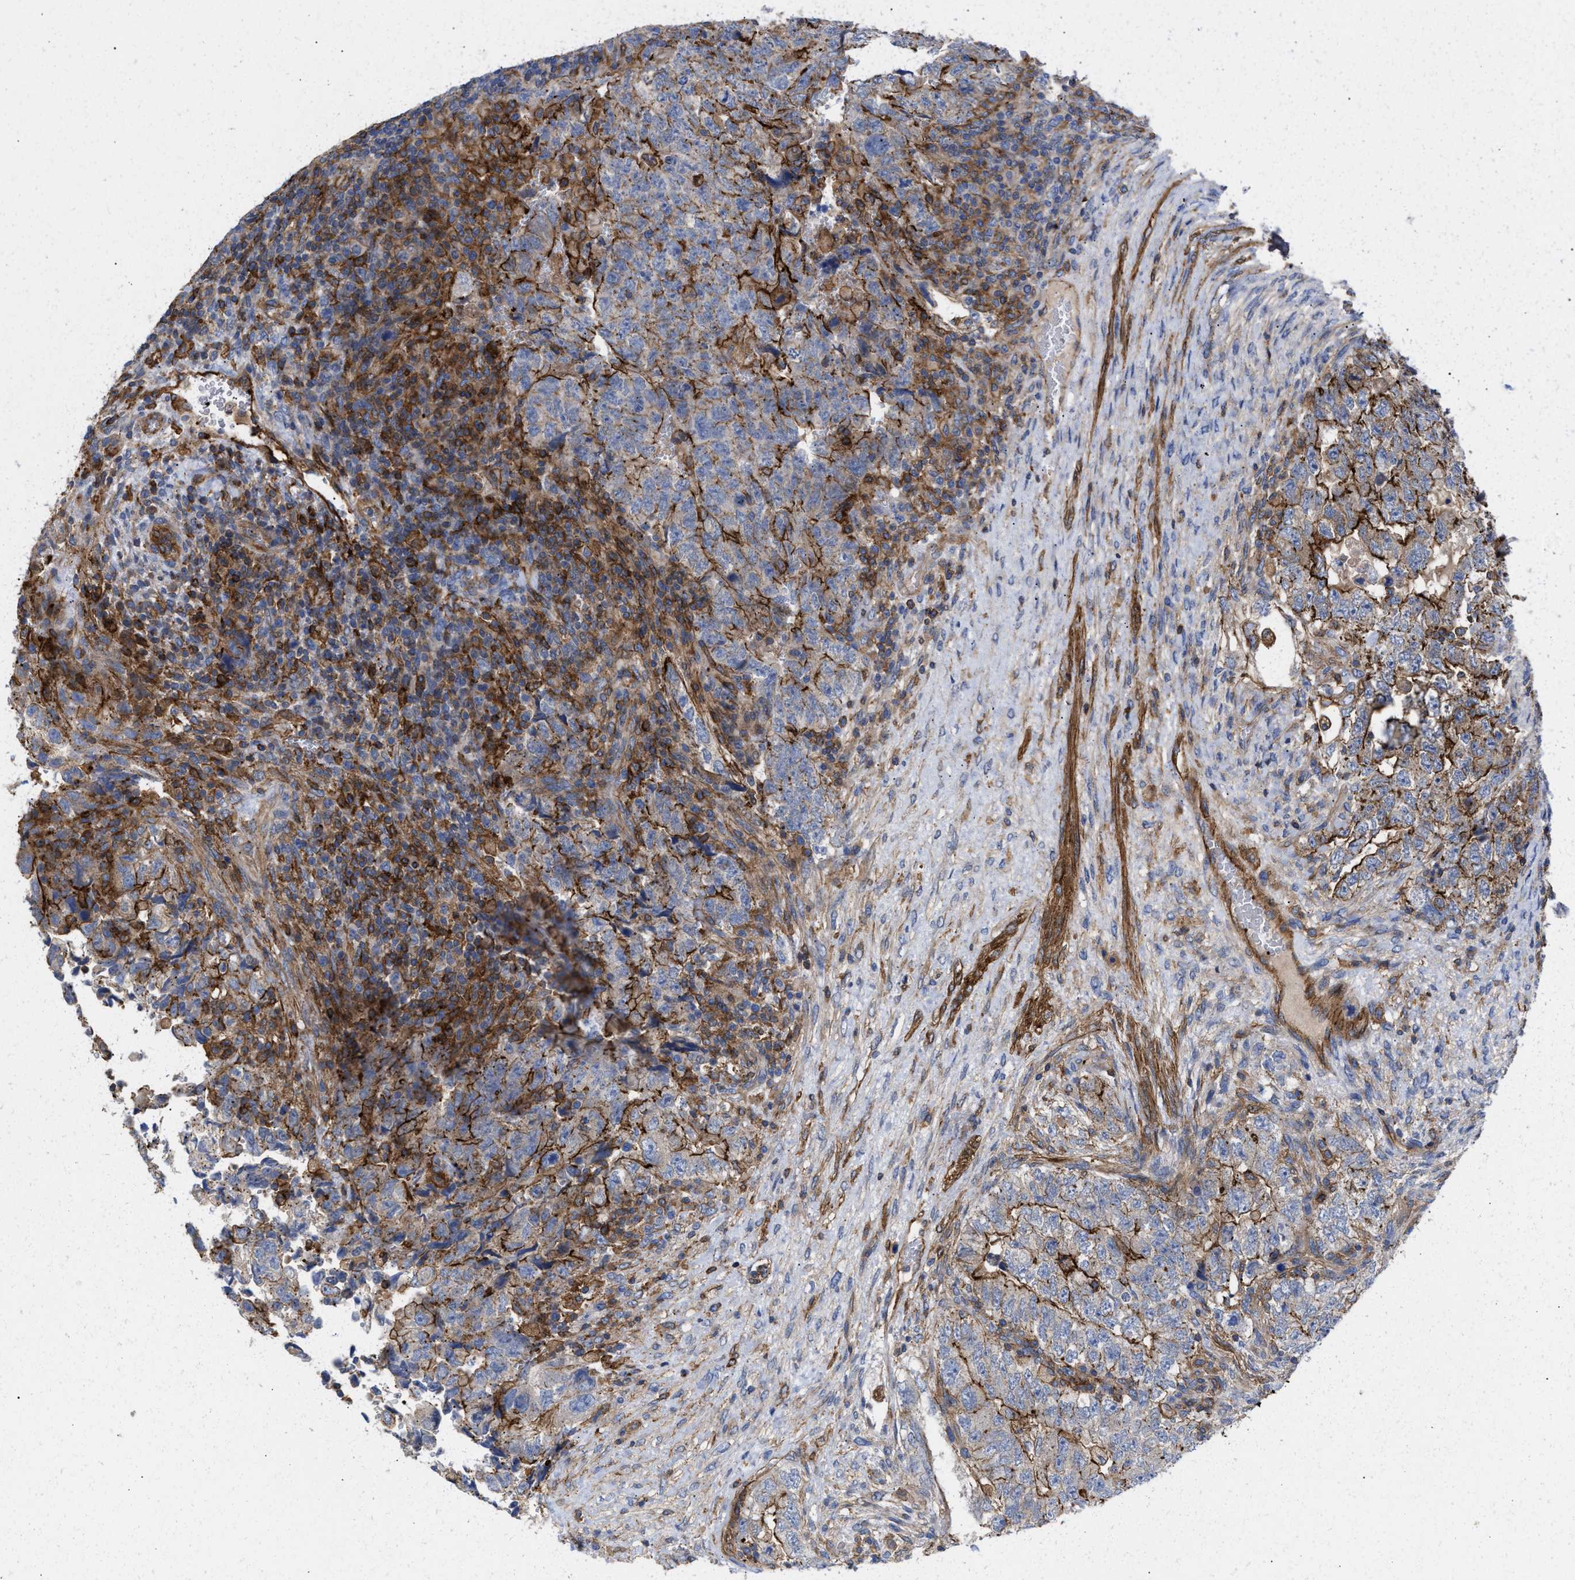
{"staining": {"intensity": "negative", "quantity": "none", "location": "none"}, "tissue": "testis cancer", "cell_type": "Tumor cells", "image_type": "cancer", "snomed": [{"axis": "morphology", "description": "Carcinoma, Embryonal, NOS"}, {"axis": "topography", "description": "Testis"}], "caption": "A micrograph of testis cancer stained for a protein exhibits no brown staining in tumor cells. (Stains: DAB (3,3'-diaminobenzidine) immunohistochemistry (IHC) with hematoxylin counter stain, Microscopy: brightfield microscopy at high magnification).", "gene": "HS3ST5", "patient": {"sex": "male", "age": 36}}